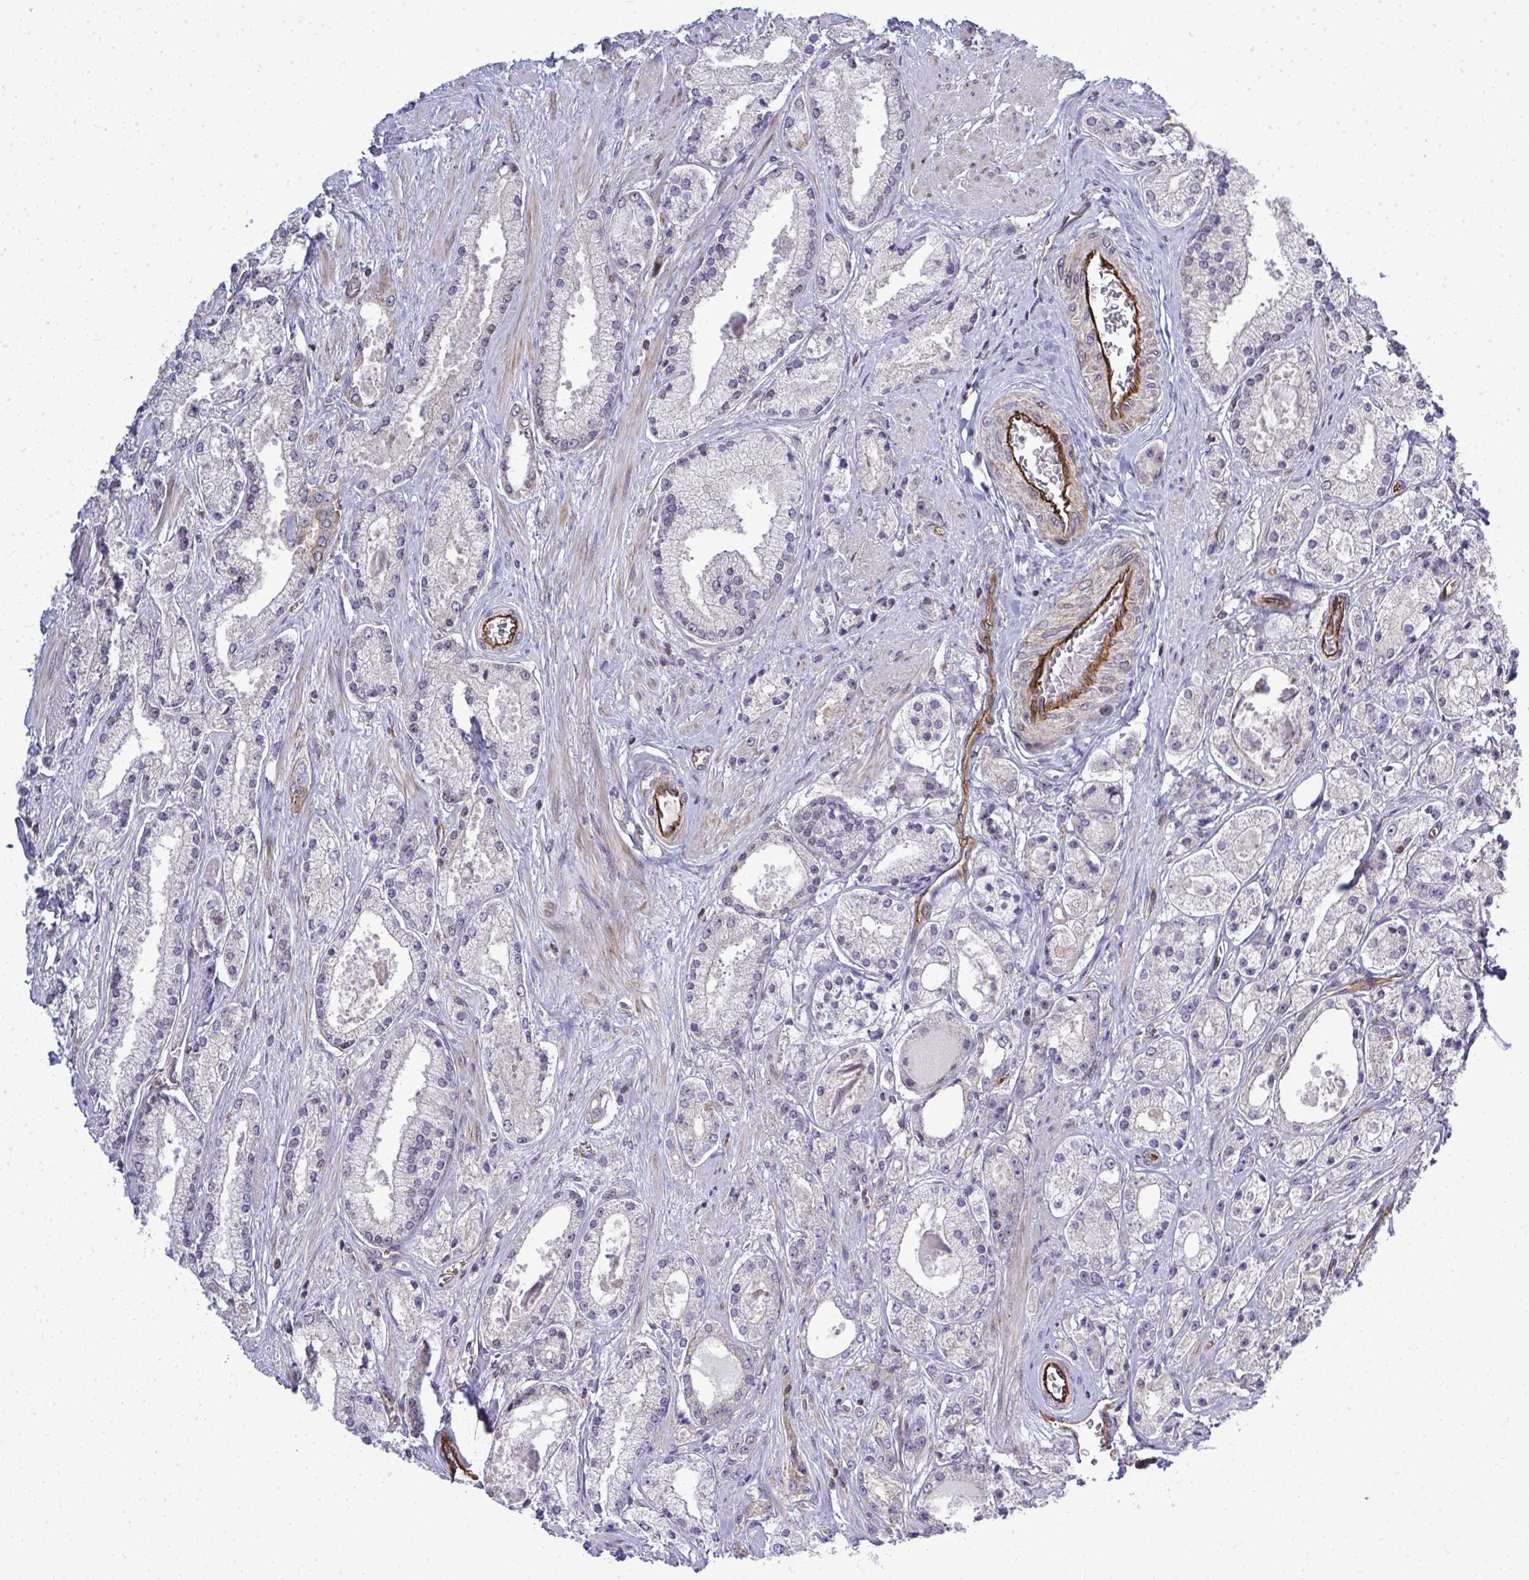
{"staining": {"intensity": "negative", "quantity": "none", "location": "none"}, "tissue": "prostate cancer", "cell_type": "Tumor cells", "image_type": "cancer", "snomed": [{"axis": "morphology", "description": "Adenocarcinoma, High grade"}, {"axis": "topography", "description": "Prostate"}], "caption": "Tumor cells show no significant protein expression in prostate cancer (adenocarcinoma (high-grade)). (IHC, brightfield microscopy, high magnification).", "gene": "FUT10", "patient": {"sex": "male", "age": 67}}